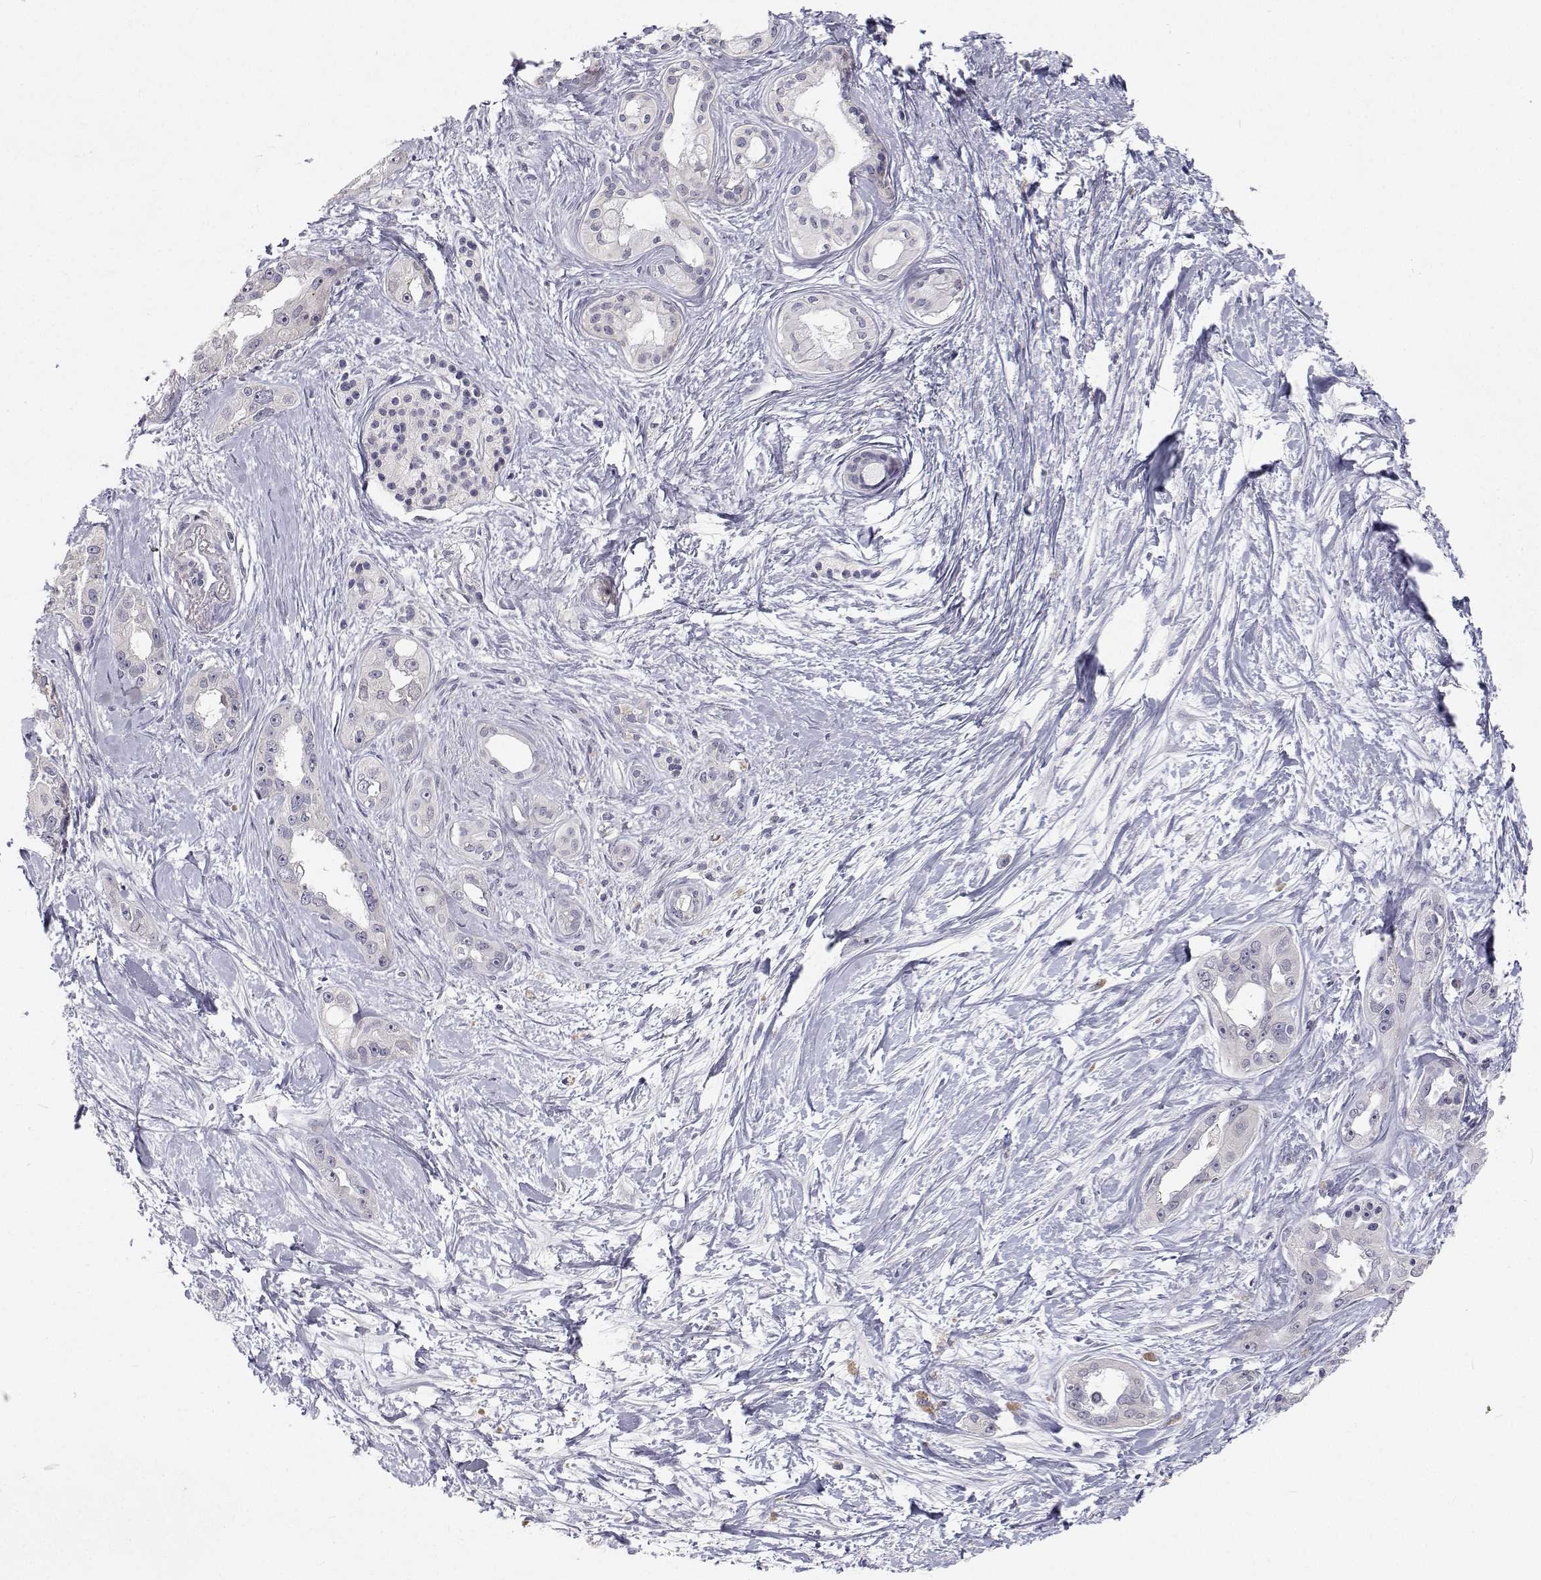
{"staining": {"intensity": "negative", "quantity": "none", "location": "none"}, "tissue": "pancreatic cancer", "cell_type": "Tumor cells", "image_type": "cancer", "snomed": [{"axis": "morphology", "description": "Adenocarcinoma, NOS"}, {"axis": "topography", "description": "Pancreas"}], "caption": "Tumor cells show no significant protein positivity in pancreatic cancer. The staining is performed using DAB (3,3'-diaminobenzidine) brown chromogen with nuclei counter-stained in using hematoxylin.", "gene": "MYPN", "patient": {"sex": "female", "age": 50}}